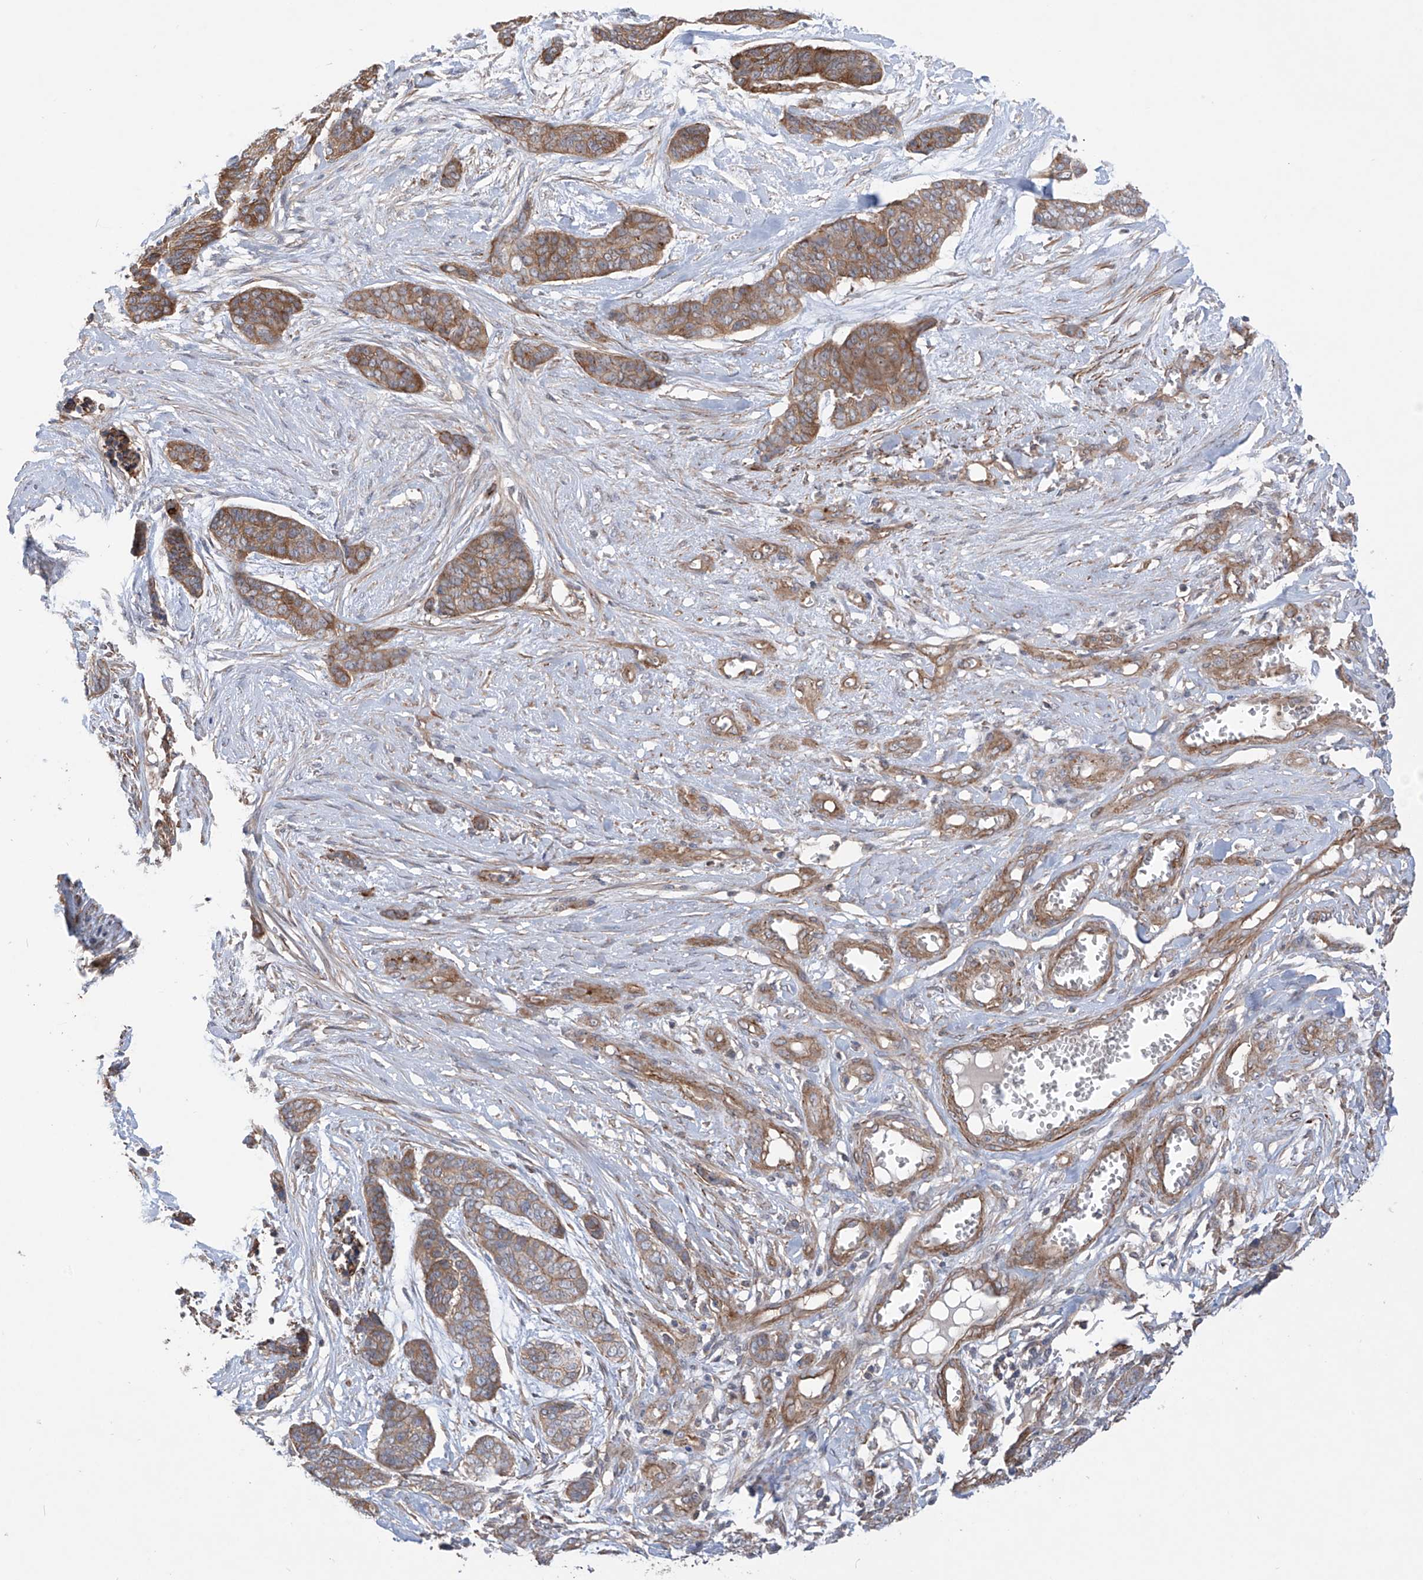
{"staining": {"intensity": "moderate", "quantity": ">75%", "location": "cytoplasmic/membranous"}, "tissue": "skin cancer", "cell_type": "Tumor cells", "image_type": "cancer", "snomed": [{"axis": "morphology", "description": "Basal cell carcinoma"}, {"axis": "topography", "description": "Skin"}], "caption": "A brown stain labels moderate cytoplasmic/membranous expression of a protein in human skin cancer (basal cell carcinoma) tumor cells.", "gene": "TRMU", "patient": {"sex": "female", "age": 64}}